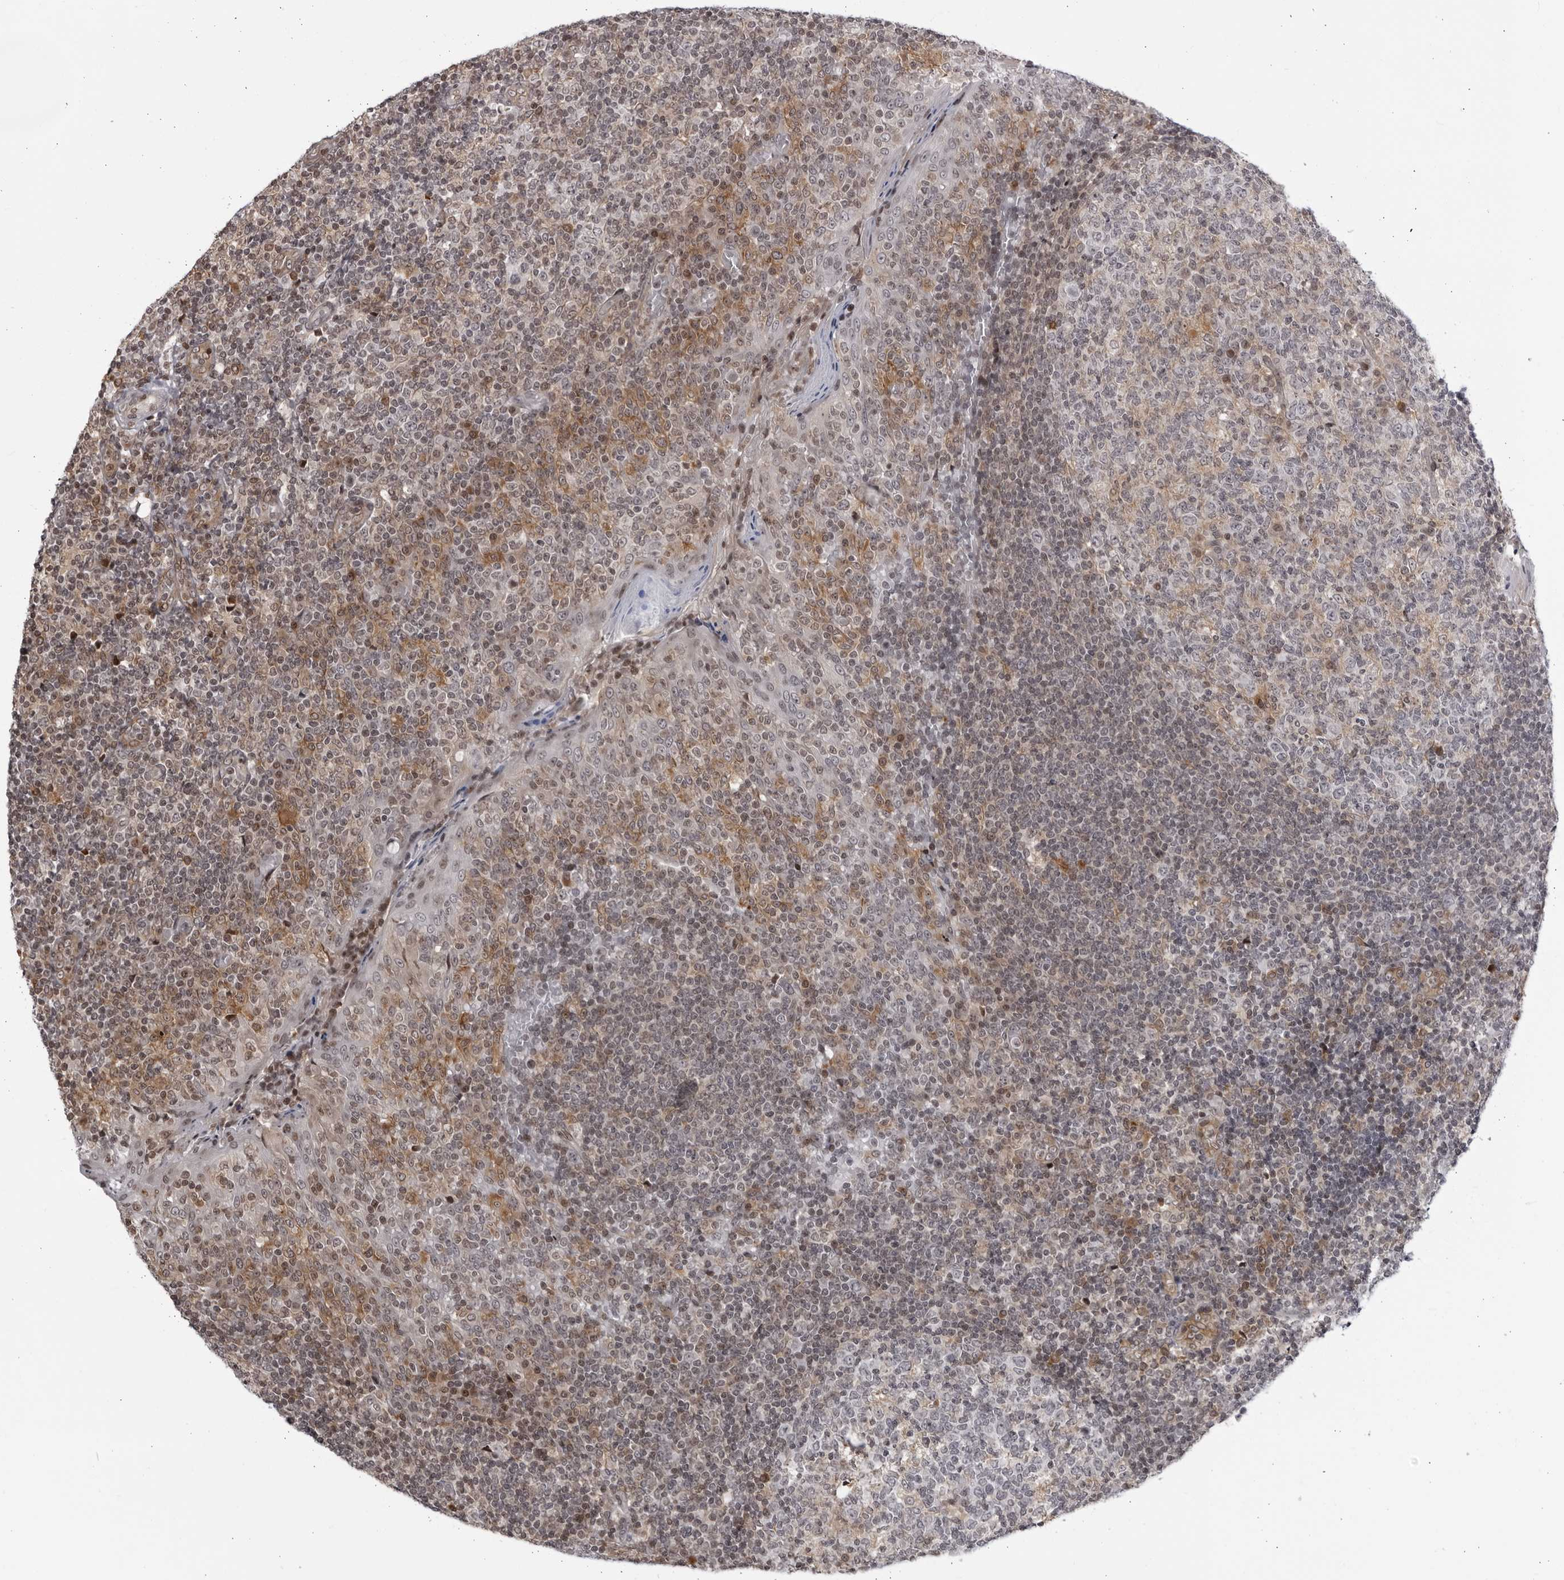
{"staining": {"intensity": "weak", "quantity": "<25%", "location": "cytoplasmic/membranous"}, "tissue": "tonsil", "cell_type": "Germinal center cells", "image_type": "normal", "snomed": [{"axis": "morphology", "description": "Normal tissue, NOS"}, {"axis": "topography", "description": "Tonsil"}], "caption": "This is a photomicrograph of IHC staining of benign tonsil, which shows no expression in germinal center cells. The staining was performed using DAB (3,3'-diaminobenzidine) to visualize the protein expression in brown, while the nuclei were stained in blue with hematoxylin (Magnification: 20x).", "gene": "DTL", "patient": {"sex": "female", "age": 19}}